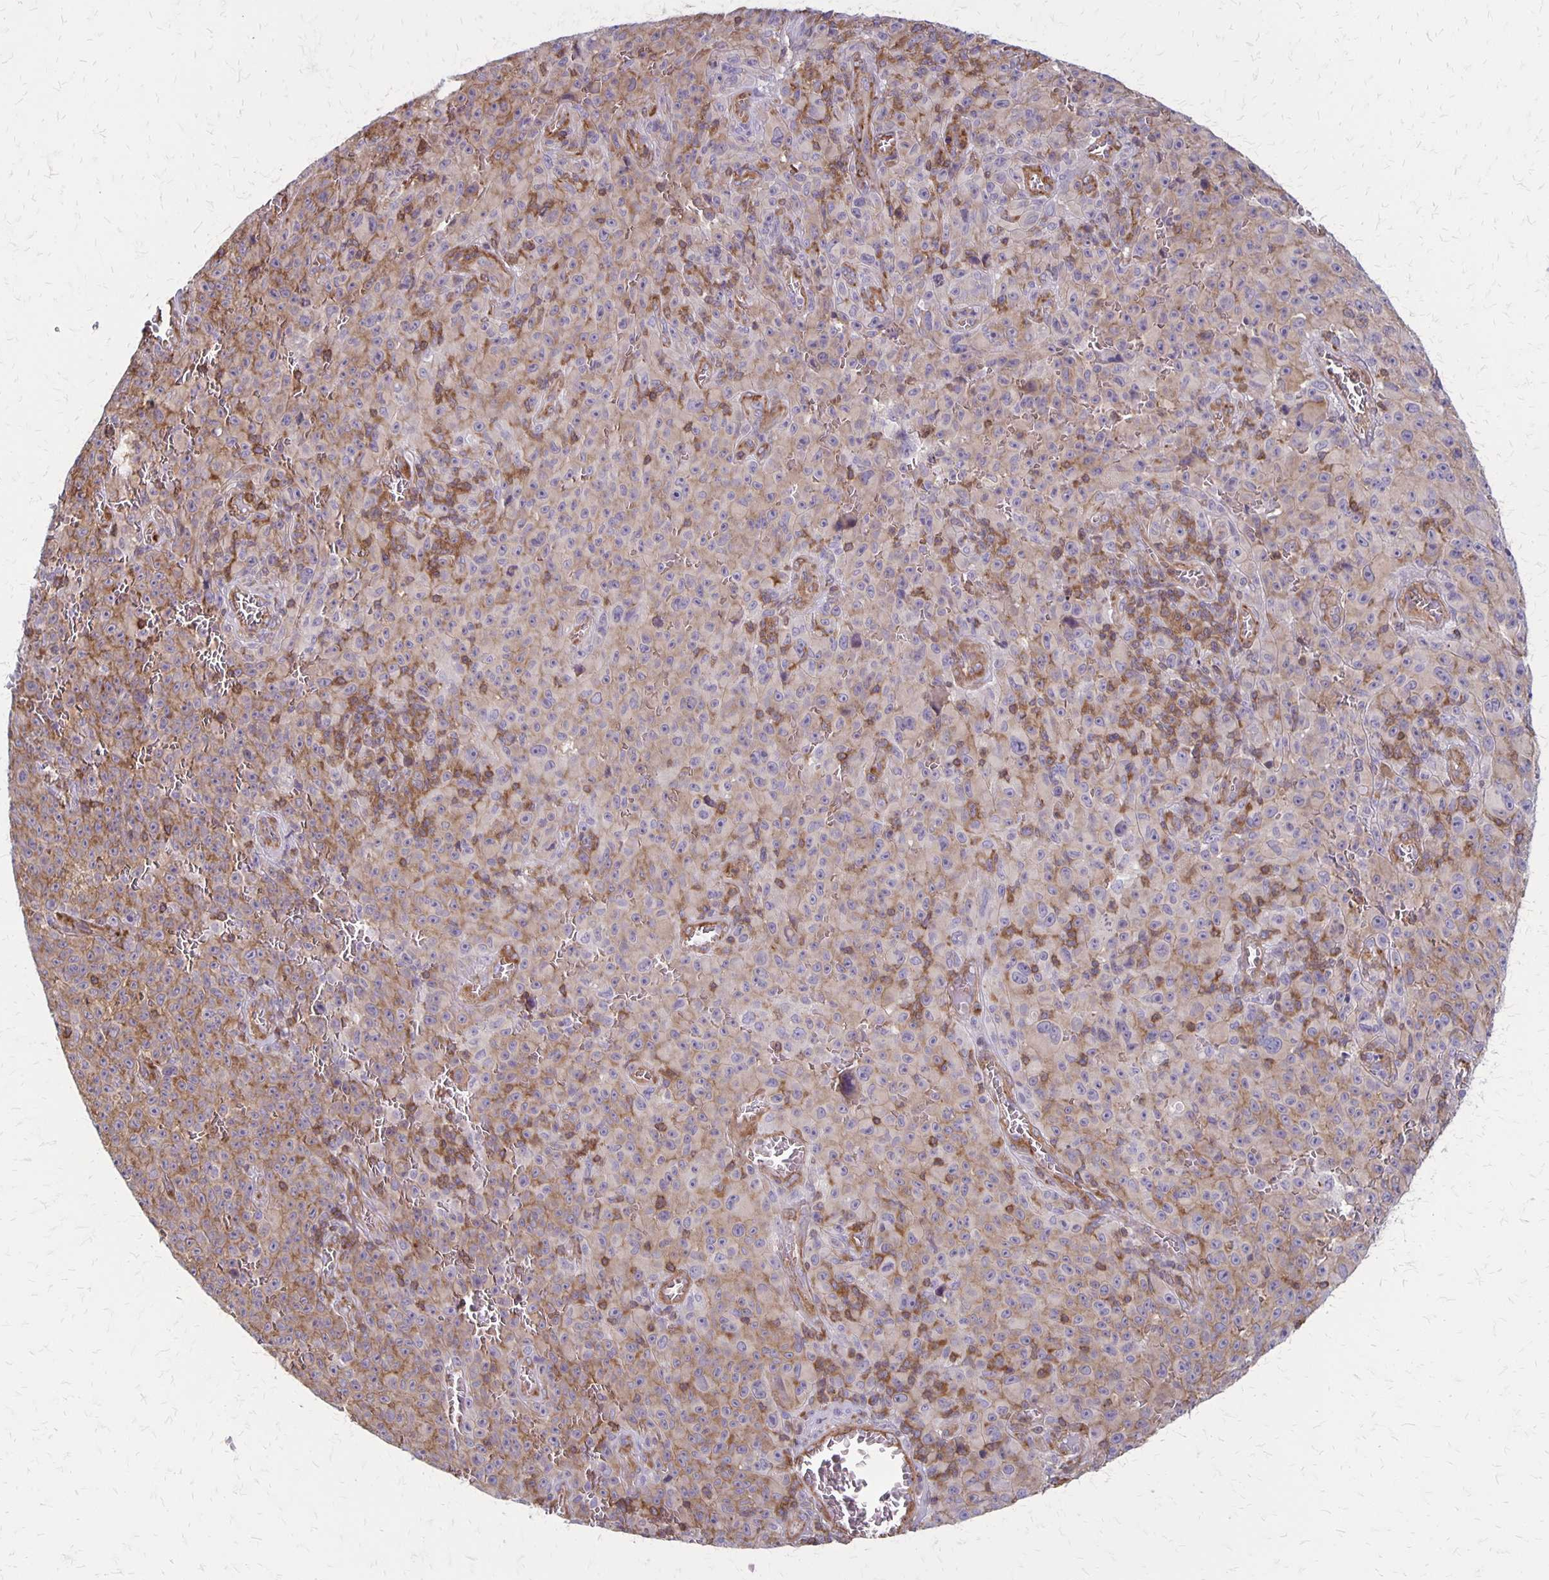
{"staining": {"intensity": "weak", "quantity": "25%-75%", "location": "cytoplasmic/membranous"}, "tissue": "melanoma", "cell_type": "Tumor cells", "image_type": "cancer", "snomed": [{"axis": "morphology", "description": "Malignant melanoma, NOS"}, {"axis": "topography", "description": "Skin"}], "caption": "Protein staining shows weak cytoplasmic/membranous staining in about 25%-75% of tumor cells in melanoma.", "gene": "SEPTIN5", "patient": {"sex": "female", "age": 82}}